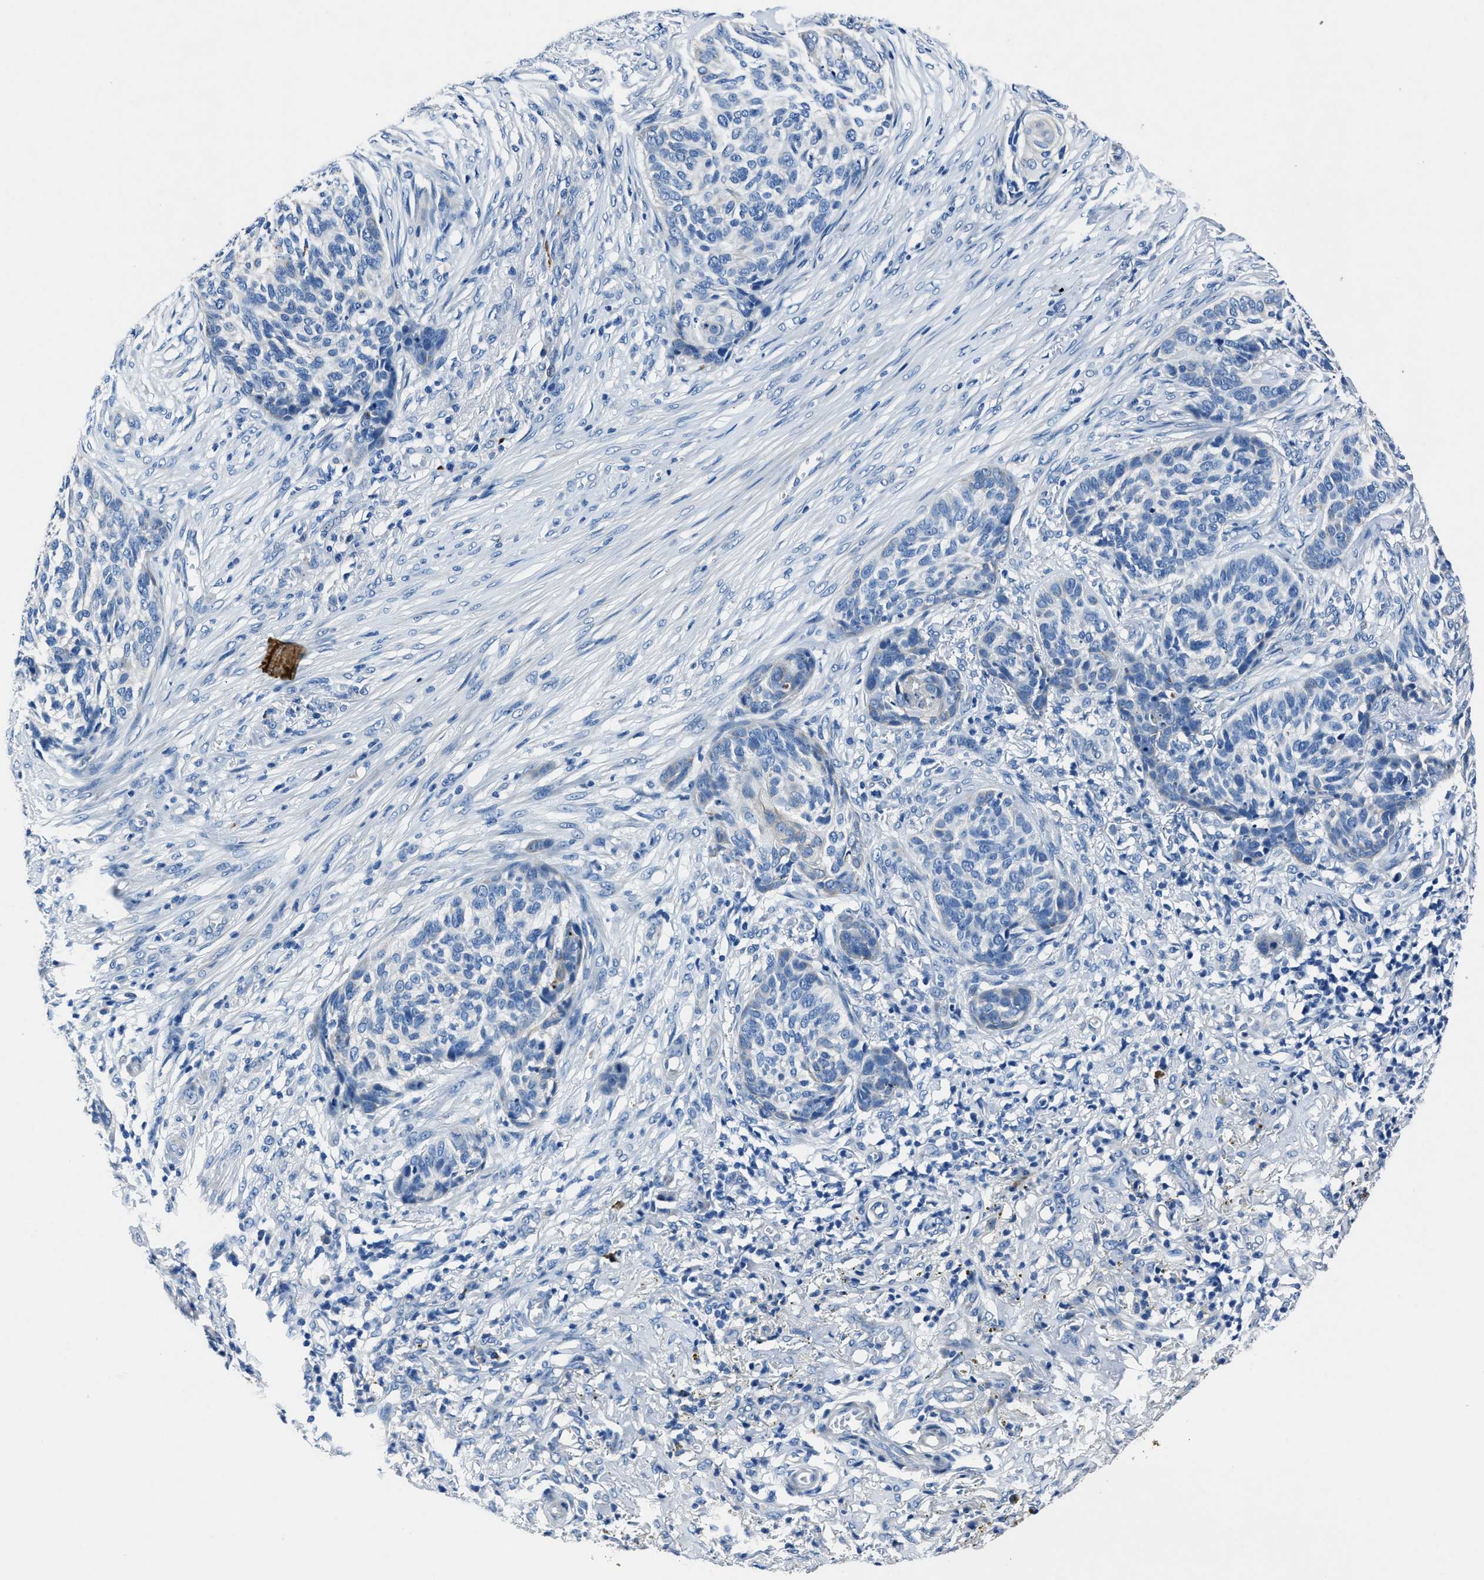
{"staining": {"intensity": "negative", "quantity": "none", "location": "none"}, "tissue": "skin cancer", "cell_type": "Tumor cells", "image_type": "cancer", "snomed": [{"axis": "morphology", "description": "Basal cell carcinoma"}, {"axis": "topography", "description": "Skin"}], "caption": "Skin cancer stained for a protein using immunohistochemistry exhibits no positivity tumor cells.", "gene": "NACAD", "patient": {"sex": "male", "age": 85}}